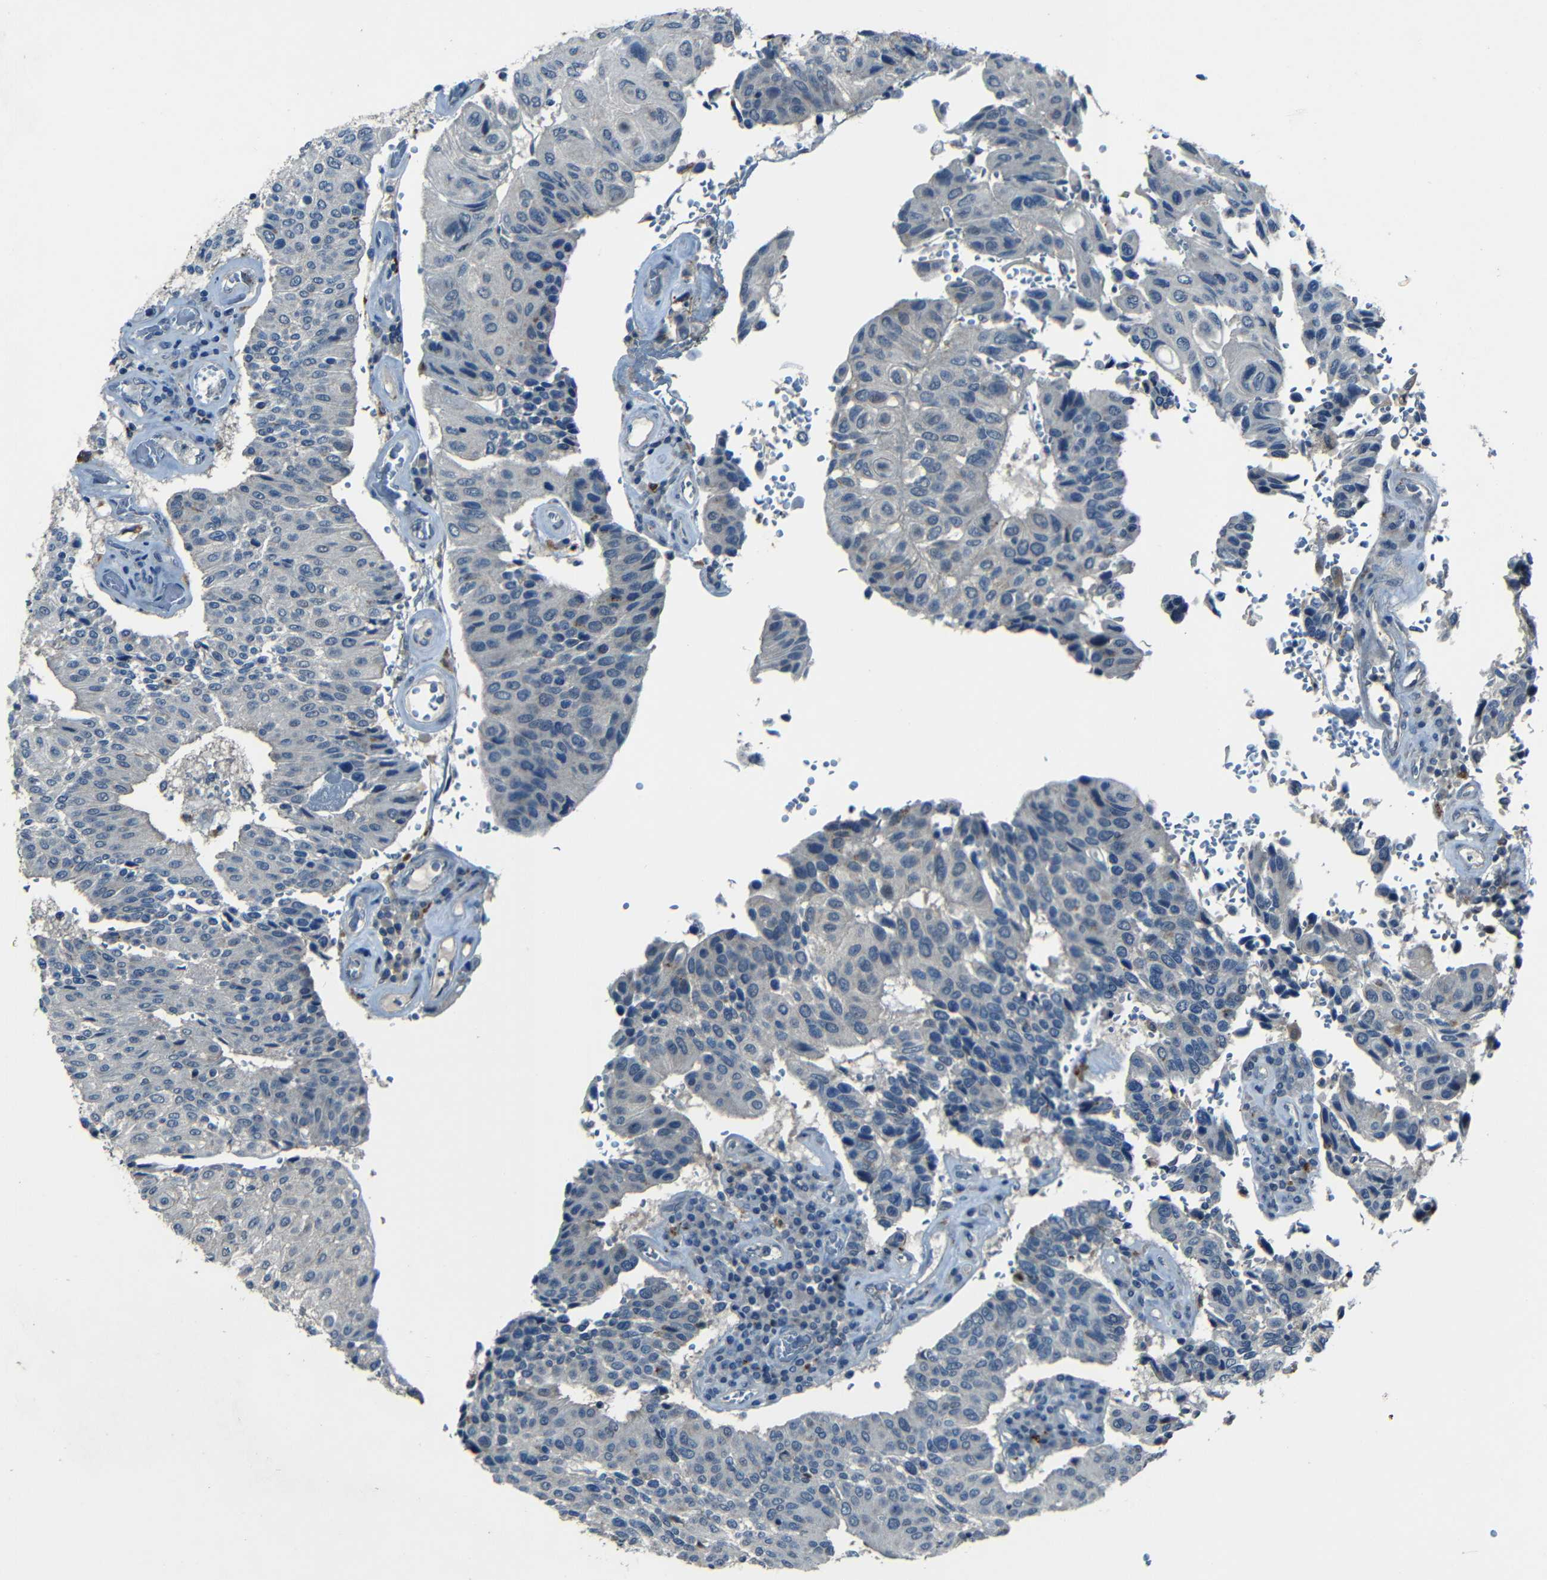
{"staining": {"intensity": "negative", "quantity": "none", "location": "none"}, "tissue": "urothelial cancer", "cell_type": "Tumor cells", "image_type": "cancer", "snomed": [{"axis": "morphology", "description": "Urothelial carcinoma, High grade"}, {"axis": "topography", "description": "Urinary bladder"}], "caption": "The image exhibits no staining of tumor cells in high-grade urothelial carcinoma.", "gene": "SLA", "patient": {"sex": "male", "age": 66}}